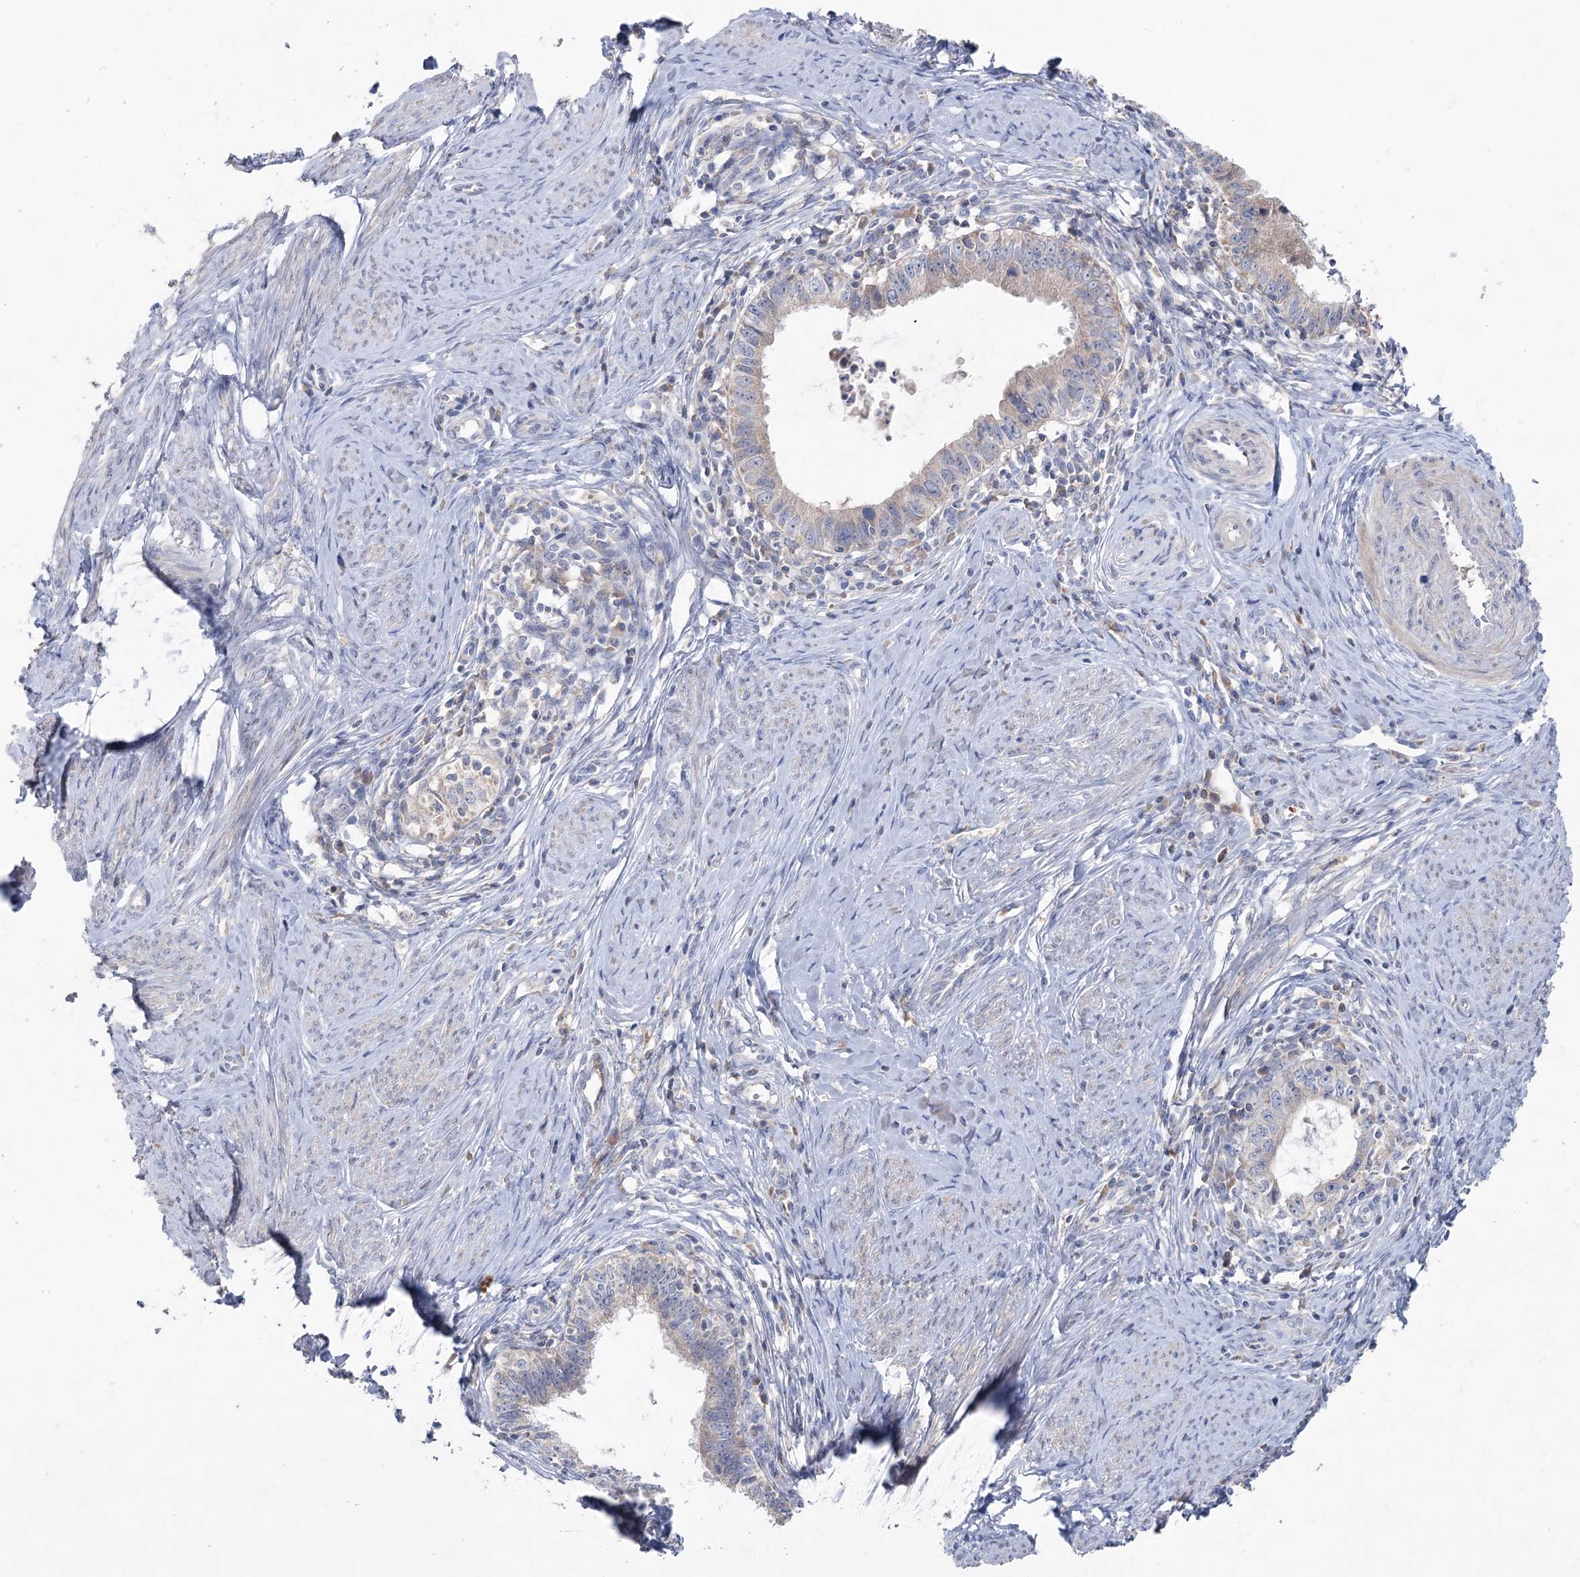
{"staining": {"intensity": "weak", "quantity": "25%-75%", "location": "cytoplasmic/membranous"}, "tissue": "cervical cancer", "cell_type": "Tumor cells", "image_type": "cancer", "snomed": [{"axis": "morphology", "description": "Adenocarcinoma, NOS"}, {"axis": "topography", "description": "Cervix"}], "caption": "A brown stain highlights weak cytoplasmic/membranous positivity of a protein in cervical cancer tumor cells. The protein is stained brown, and the nuclei are stained in blue (DAB IHC with brightfield microscopy, high magnification).", "gene": "MTCH2", "patient": {"sex": "female", "age": 36}}